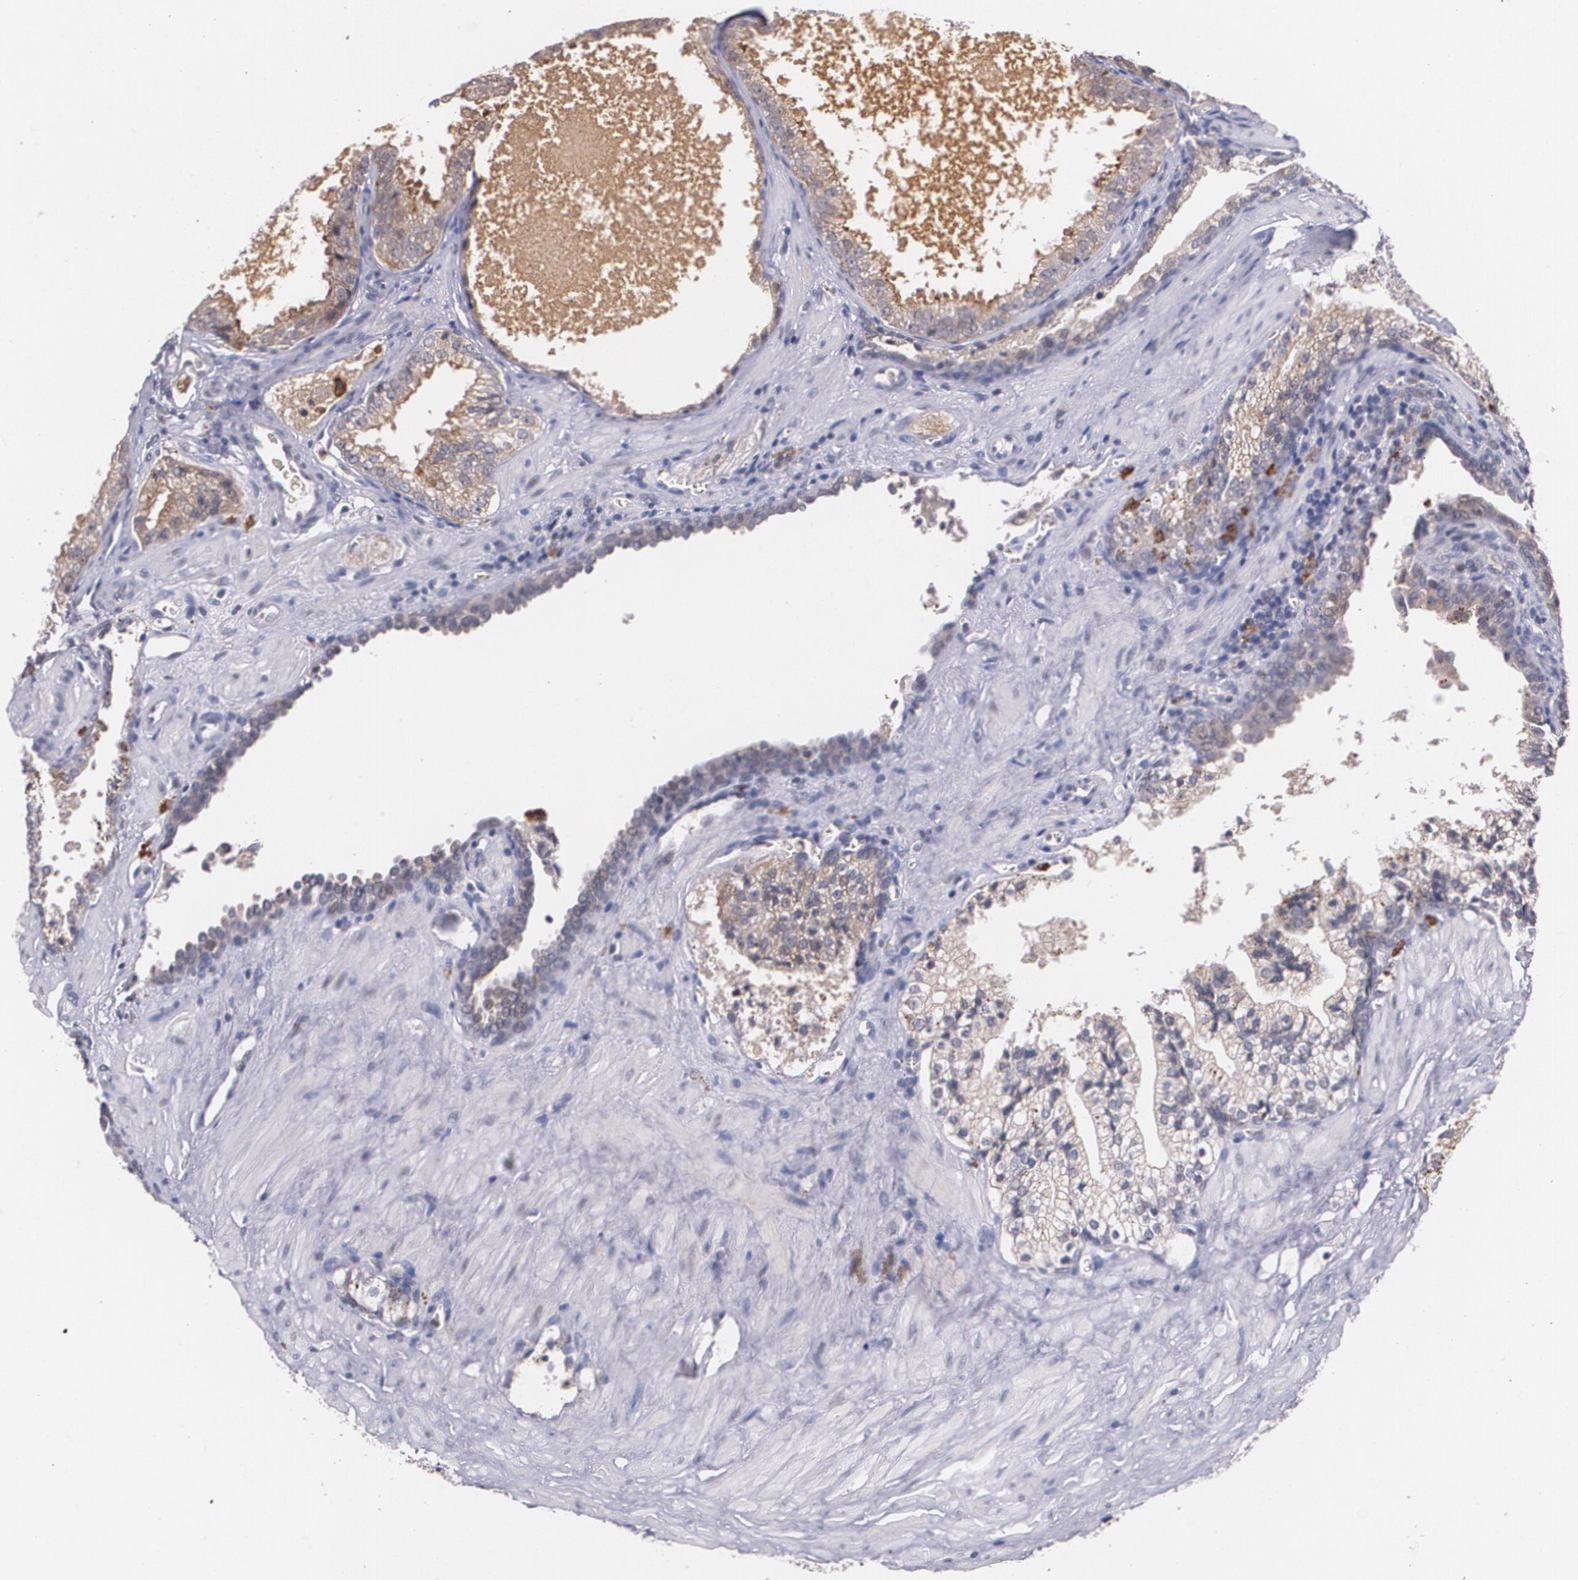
{"staining": {"intensity": "moderate", "quantity": ">75%", "location": "cytoplasmic/membranous"}, "tissue": "prostate cancer", "cell_type": "Tumor cells", "image_type": "cancer", "snomed": [{"axis": "morphology", "description": "Adenocarcinoma, Medium grade"}, {"axis": "topography", "description": "Prostate"}], "caption": "Adenocarcinoma (medium-grade) (prostate) tissue reveals moderate cytoplasmic/membranous positivity in about >75% of tumor cells, visualized by immunohistochemistry.", "gene": "IFNGR2", "patient": {"sex": "male", "age": 64}}